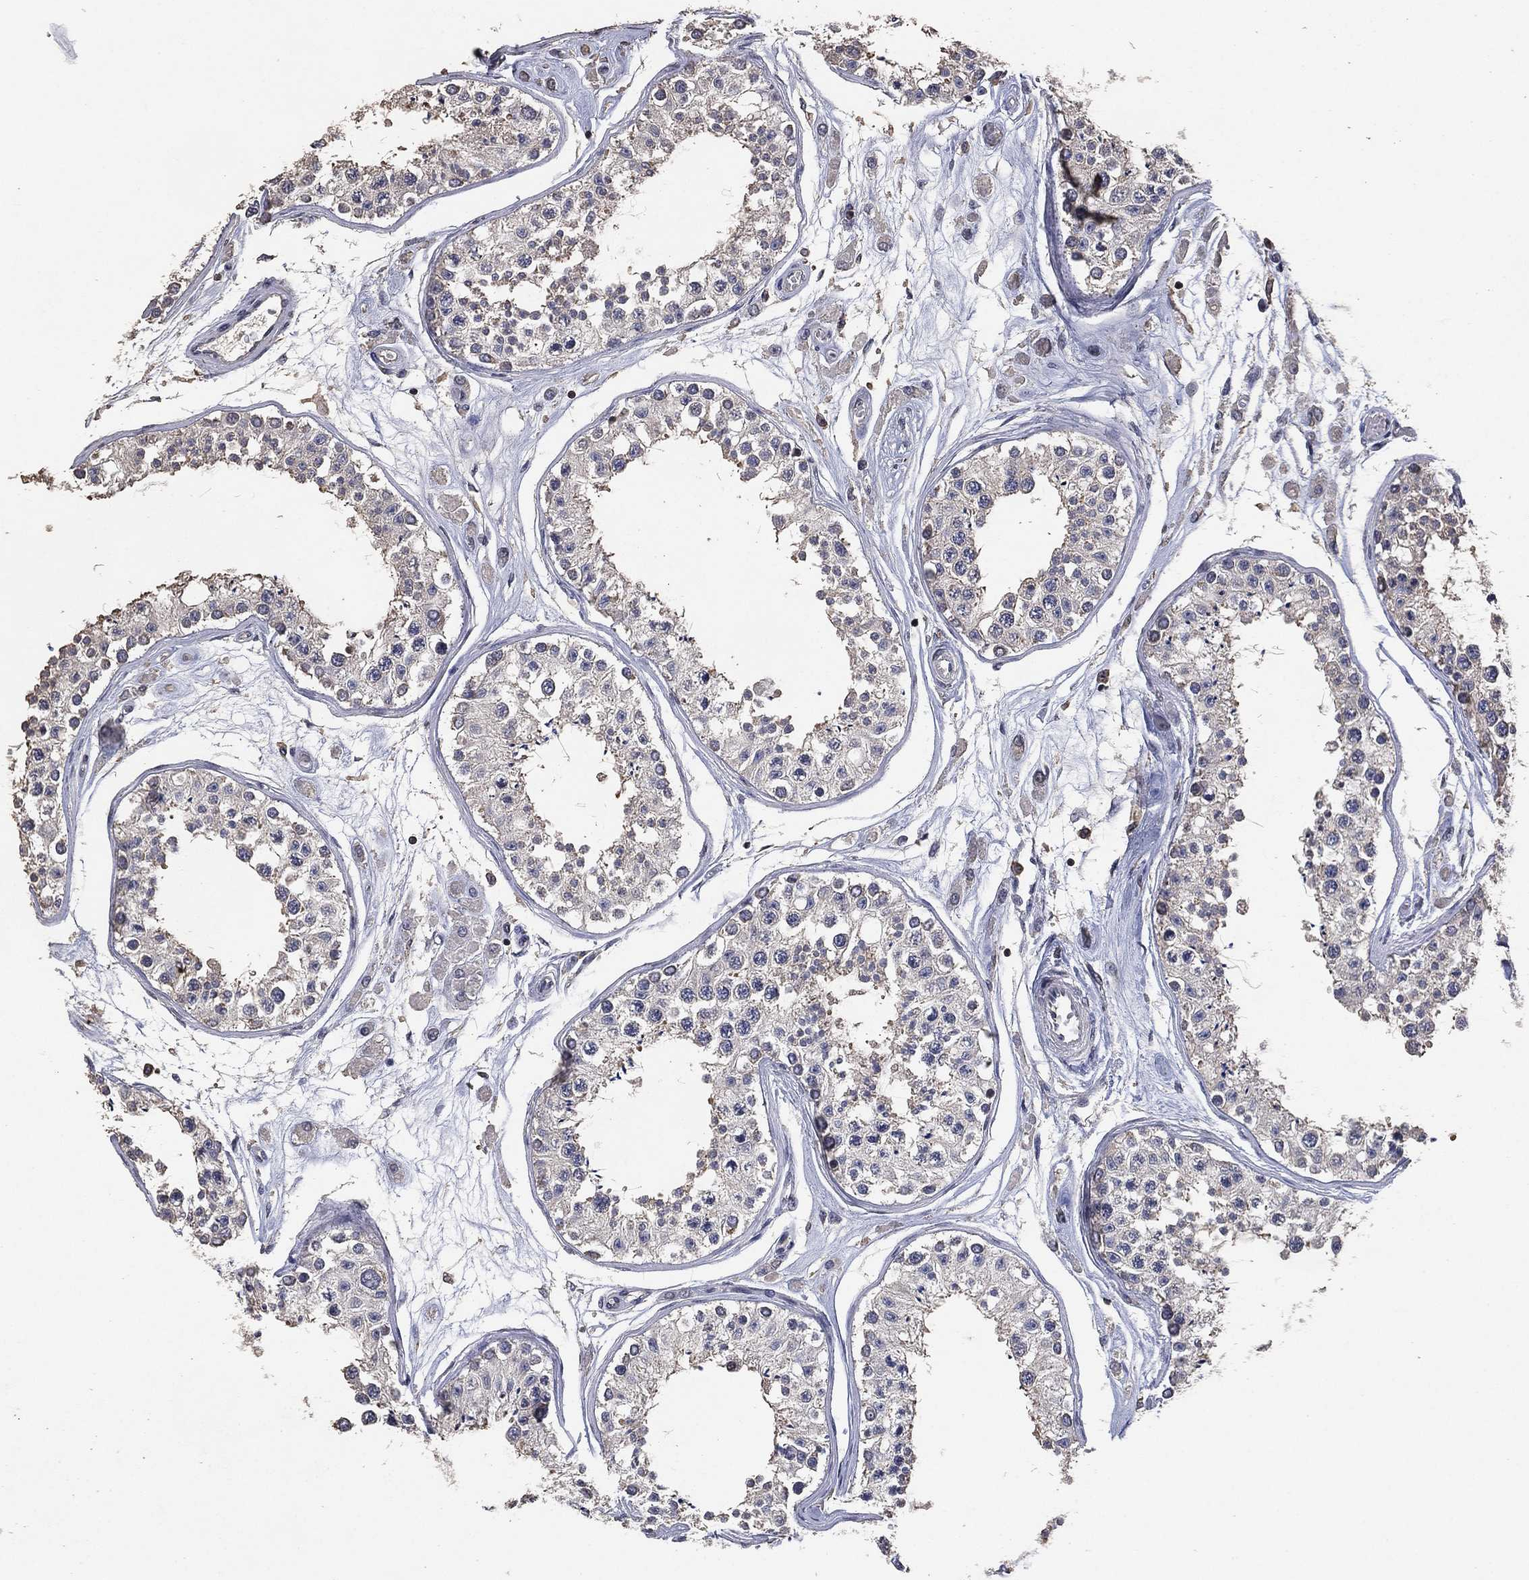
{"staining": {"intensity": "negative", "quantity": "none", "location": "none"}, "tissue": "testis", "cell_type": "Cells in seminiferous ducts", "image_type": "normal", "snomed": [{"axis": "morphology", "description": "Normal tissue, NOS"}, {"axis": "topography", "description": "Testis"}], "caption": "Immunohistochemistry photomicrograph of unremarkable testis stained for a protein (brown), which reveals no staining in cells in seminiferous ducts.", "gene": "ADPRHL1", "patient": {"sex": "male", "age": 25}}